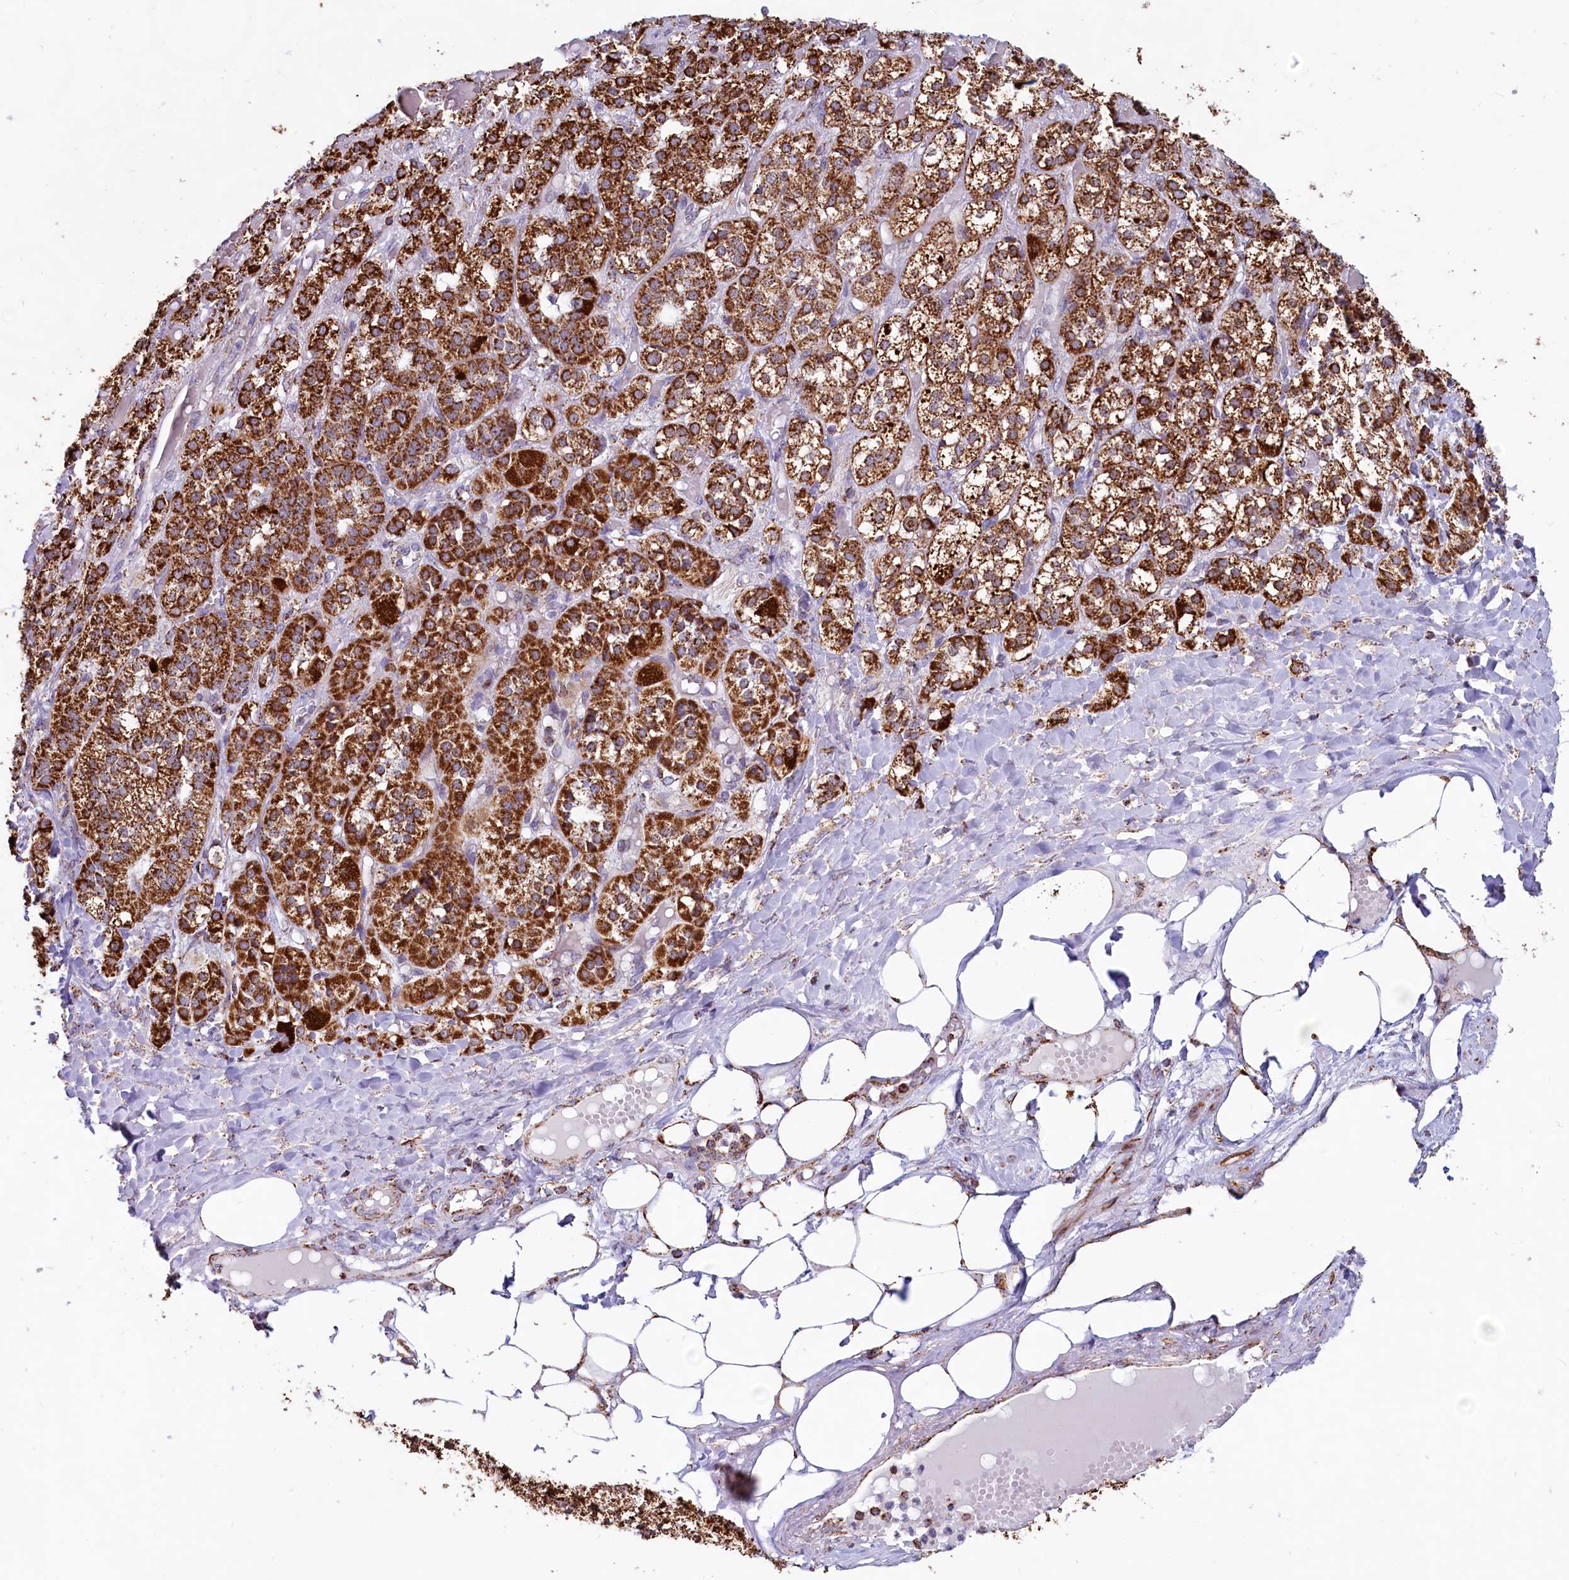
{"staining": {"intensity": "strong", "quantity": ">75%", "location": "cytoplasmic/membranous"}, "tissue": "adrenal gland", "cell_type": "Glandular cells", "image_type": "normal", "snomed": [{"axis": "morphology", "description": "Normal tissue, NOS"}, {"axis": "topography", "description": "Adrenal gland"}], "caption": "Adrenal gland stained with DAB (3,3'-diaminobenzidine) IHC reveals high levels of strong cytoplasmic/membranous staining in about >75% of glandular cells.", "gene": "C1D", "patient": {"sex": "female", "age": 61}}